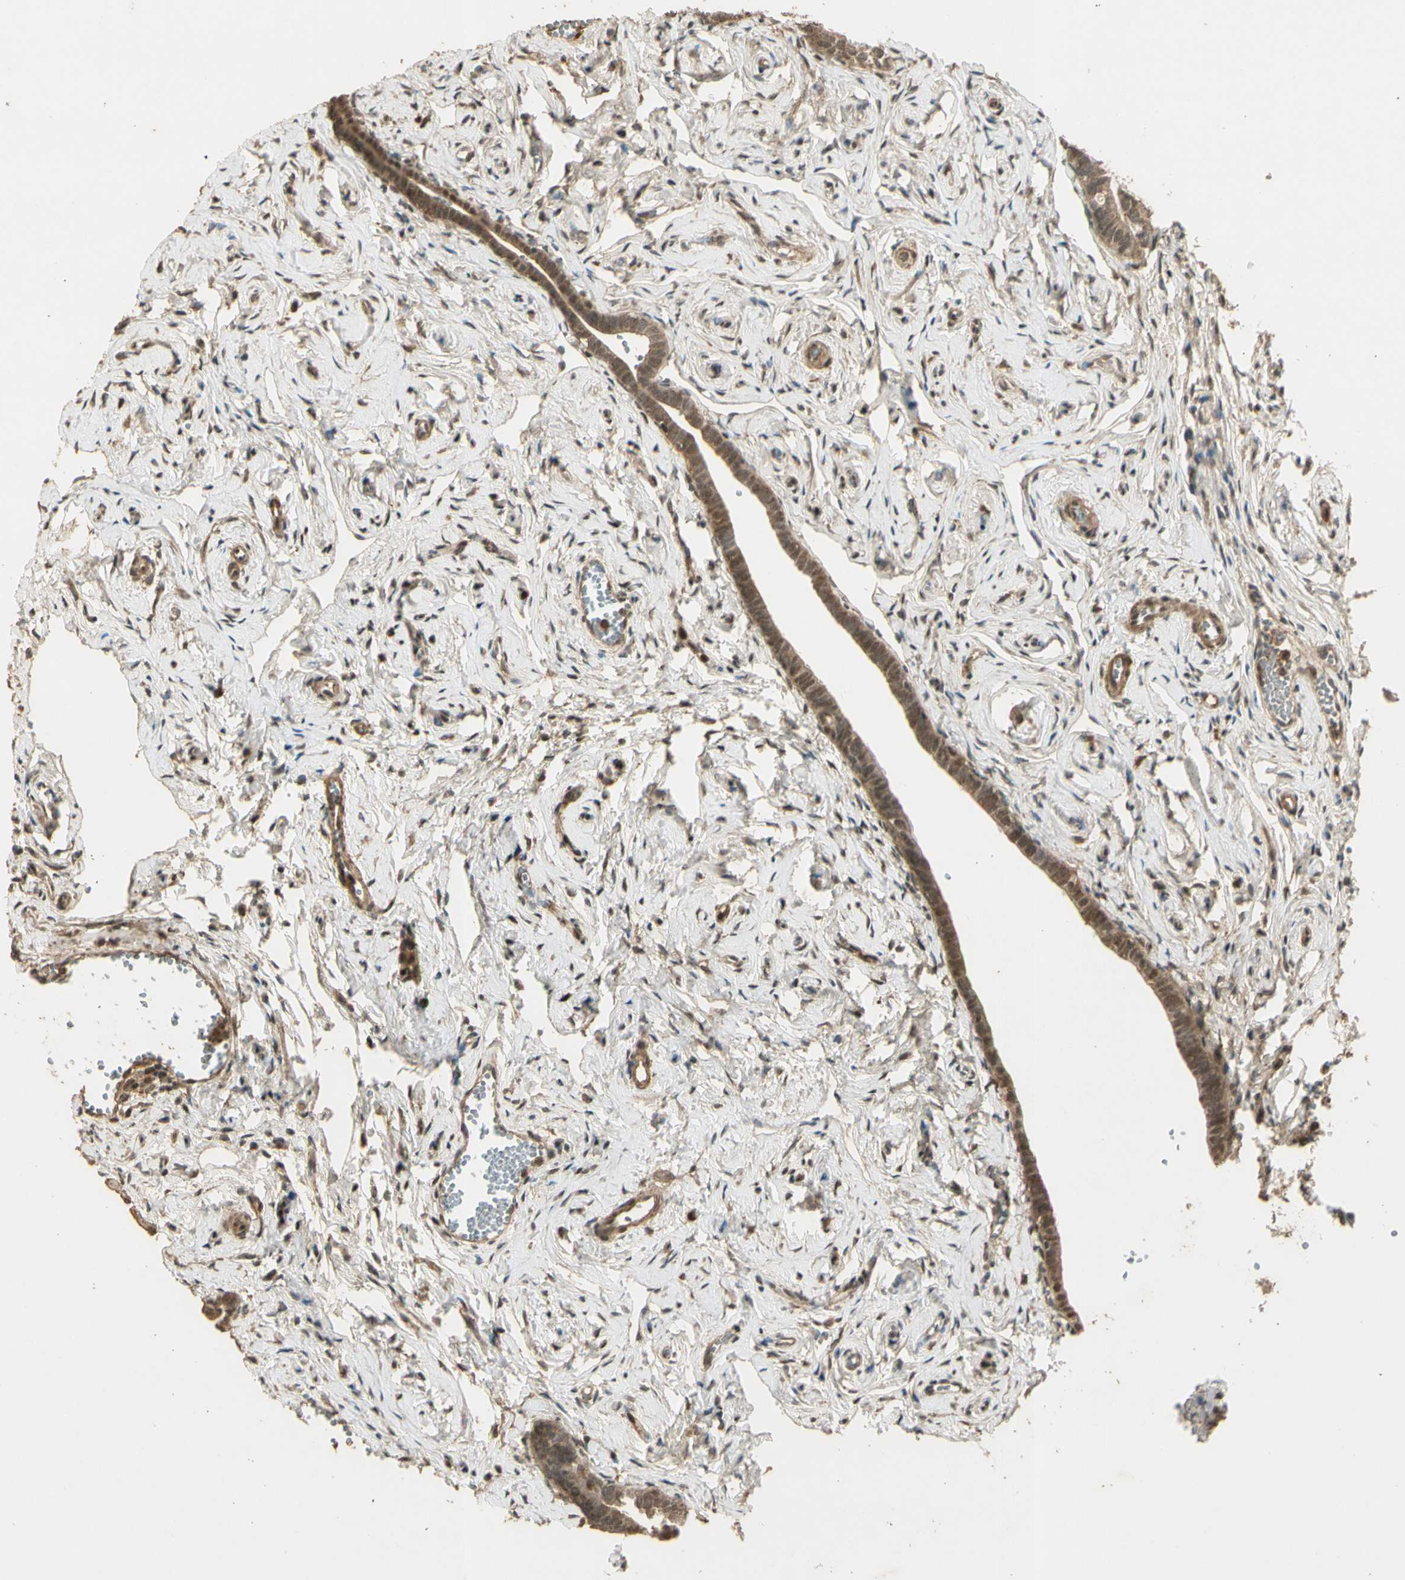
{"staining": {"intensity": "moderate", "quantity": ">75%", "location": "cytoplasmic/membranous,nuclear"}, "tissue": "fallopian tube", "cell_type": "Glandular cells", "image_type": "normal", "snomed": [{"axis": "morphology", "description": "Normal tissue, NOS"}, {"axis": "topography", "description": "Fallopian tube"}], "caption": "Unremarkable fallopian tube was stained to show a protein in brown. There is medium levels of moderate cytoplasmic/membranous,nuclear expression in about >75% of glandular cells. The protein of interest is shown in brown color, while the nuclei are stained blue.", "gene": "GMEB2", "patient": {"sex": "female", "age": 71}}